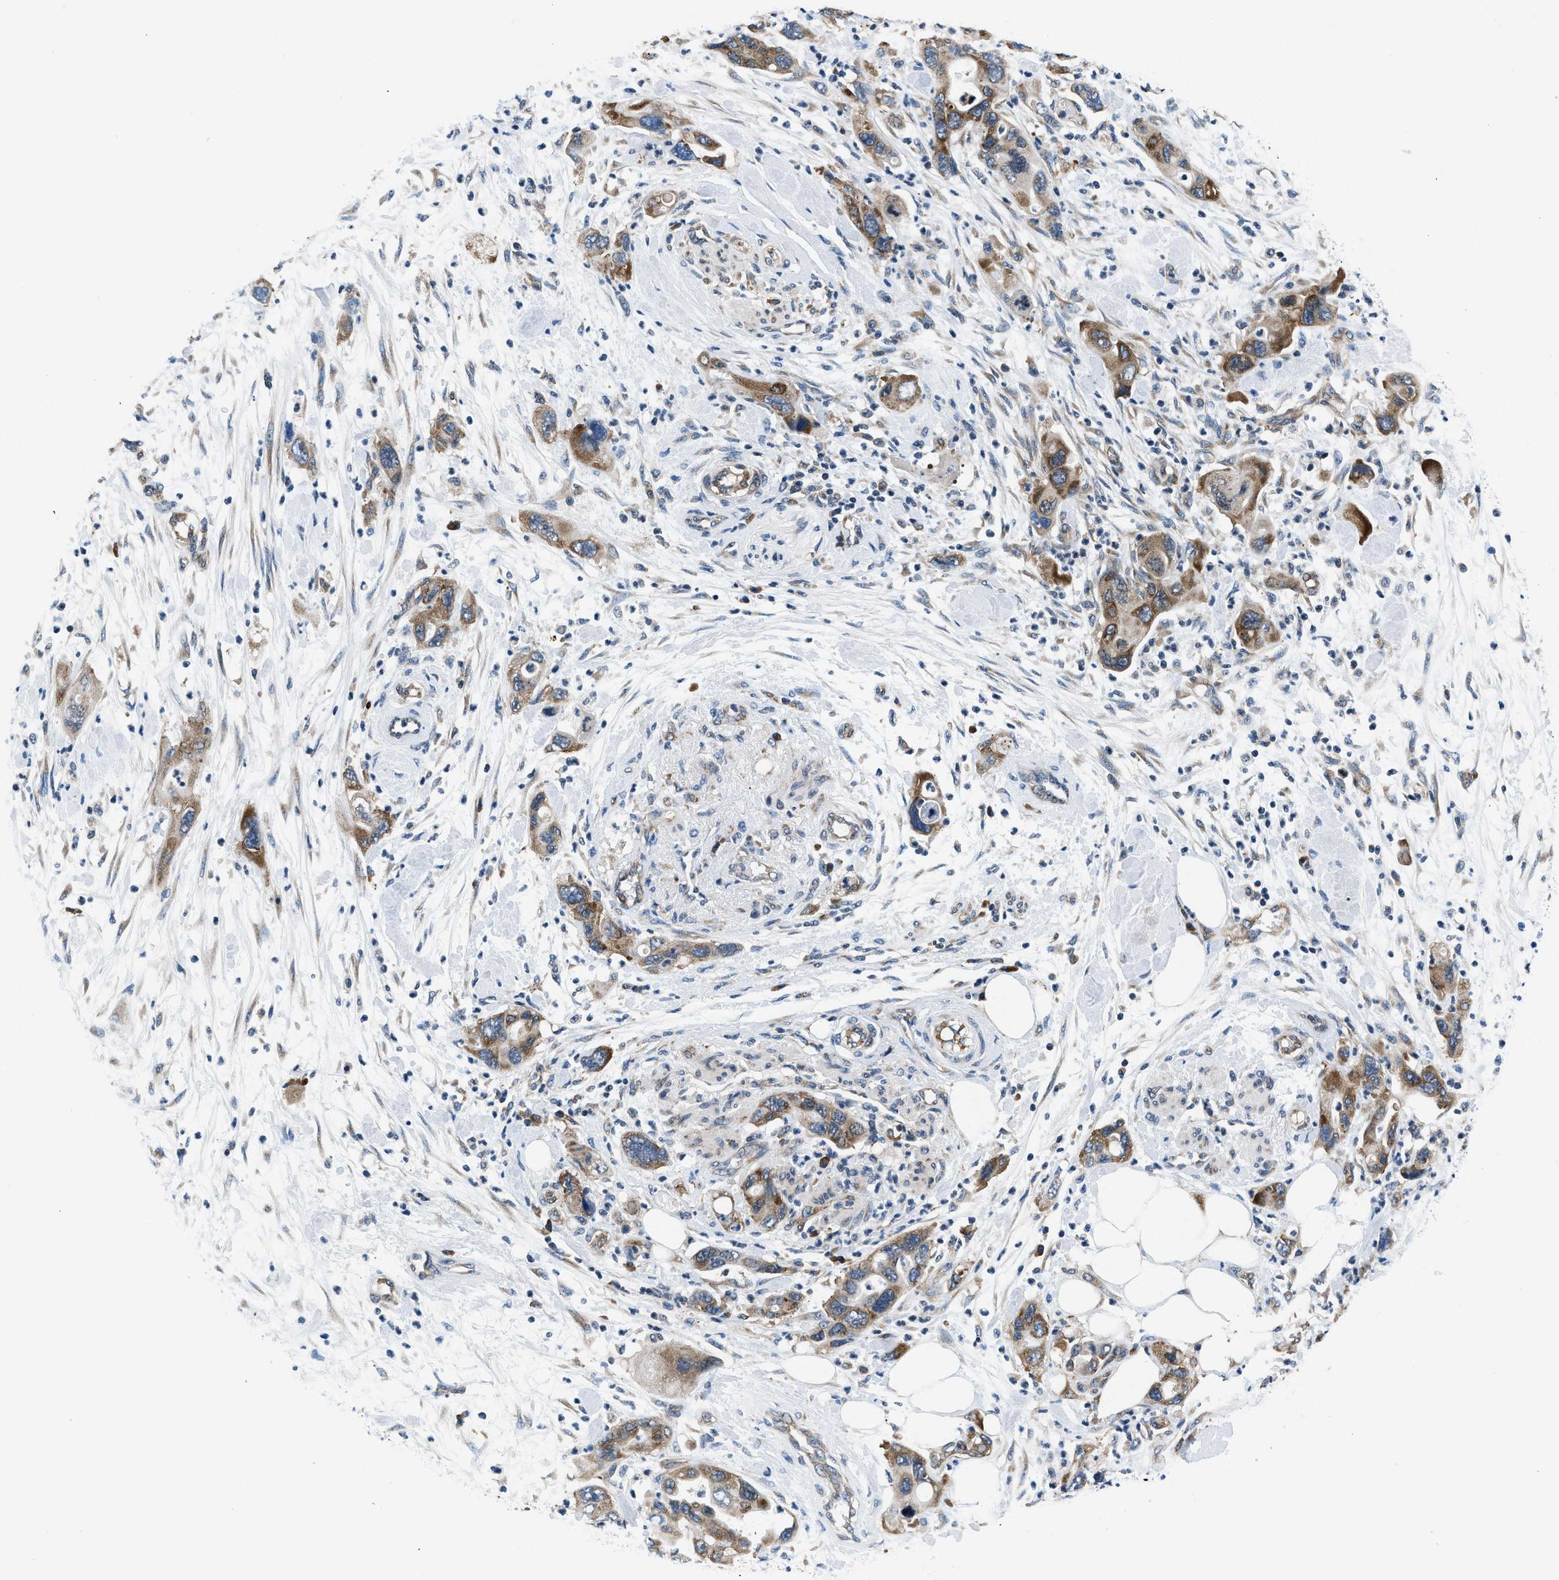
{"staining": {"intensity": "moderate", "quantity": ">75%", "location": "cytoplasmic/membranous"}, "tissue": "pancreatic cancer", "cell_type": "Tumor cells", "image_type": "cancer", "snomed": [{"axis": "morphology", "description": "Normal tissue, NOS"}, {"axis": "morphology", "description": "Adenocarcinoma, NOS"}, {"axis": "topography", "description": "Pancreas"}], "caption": "Brown immunohistochemical staining in pancreatic cancer demonstrates moderate cytoplasmic/membranous staining in approximately >75% of tumor cells. (brown staining indicates protein expression, while blue staining denotes nuclei).", "gene": "PA2G4", "patient": {"sex": "female", "age": 71}}